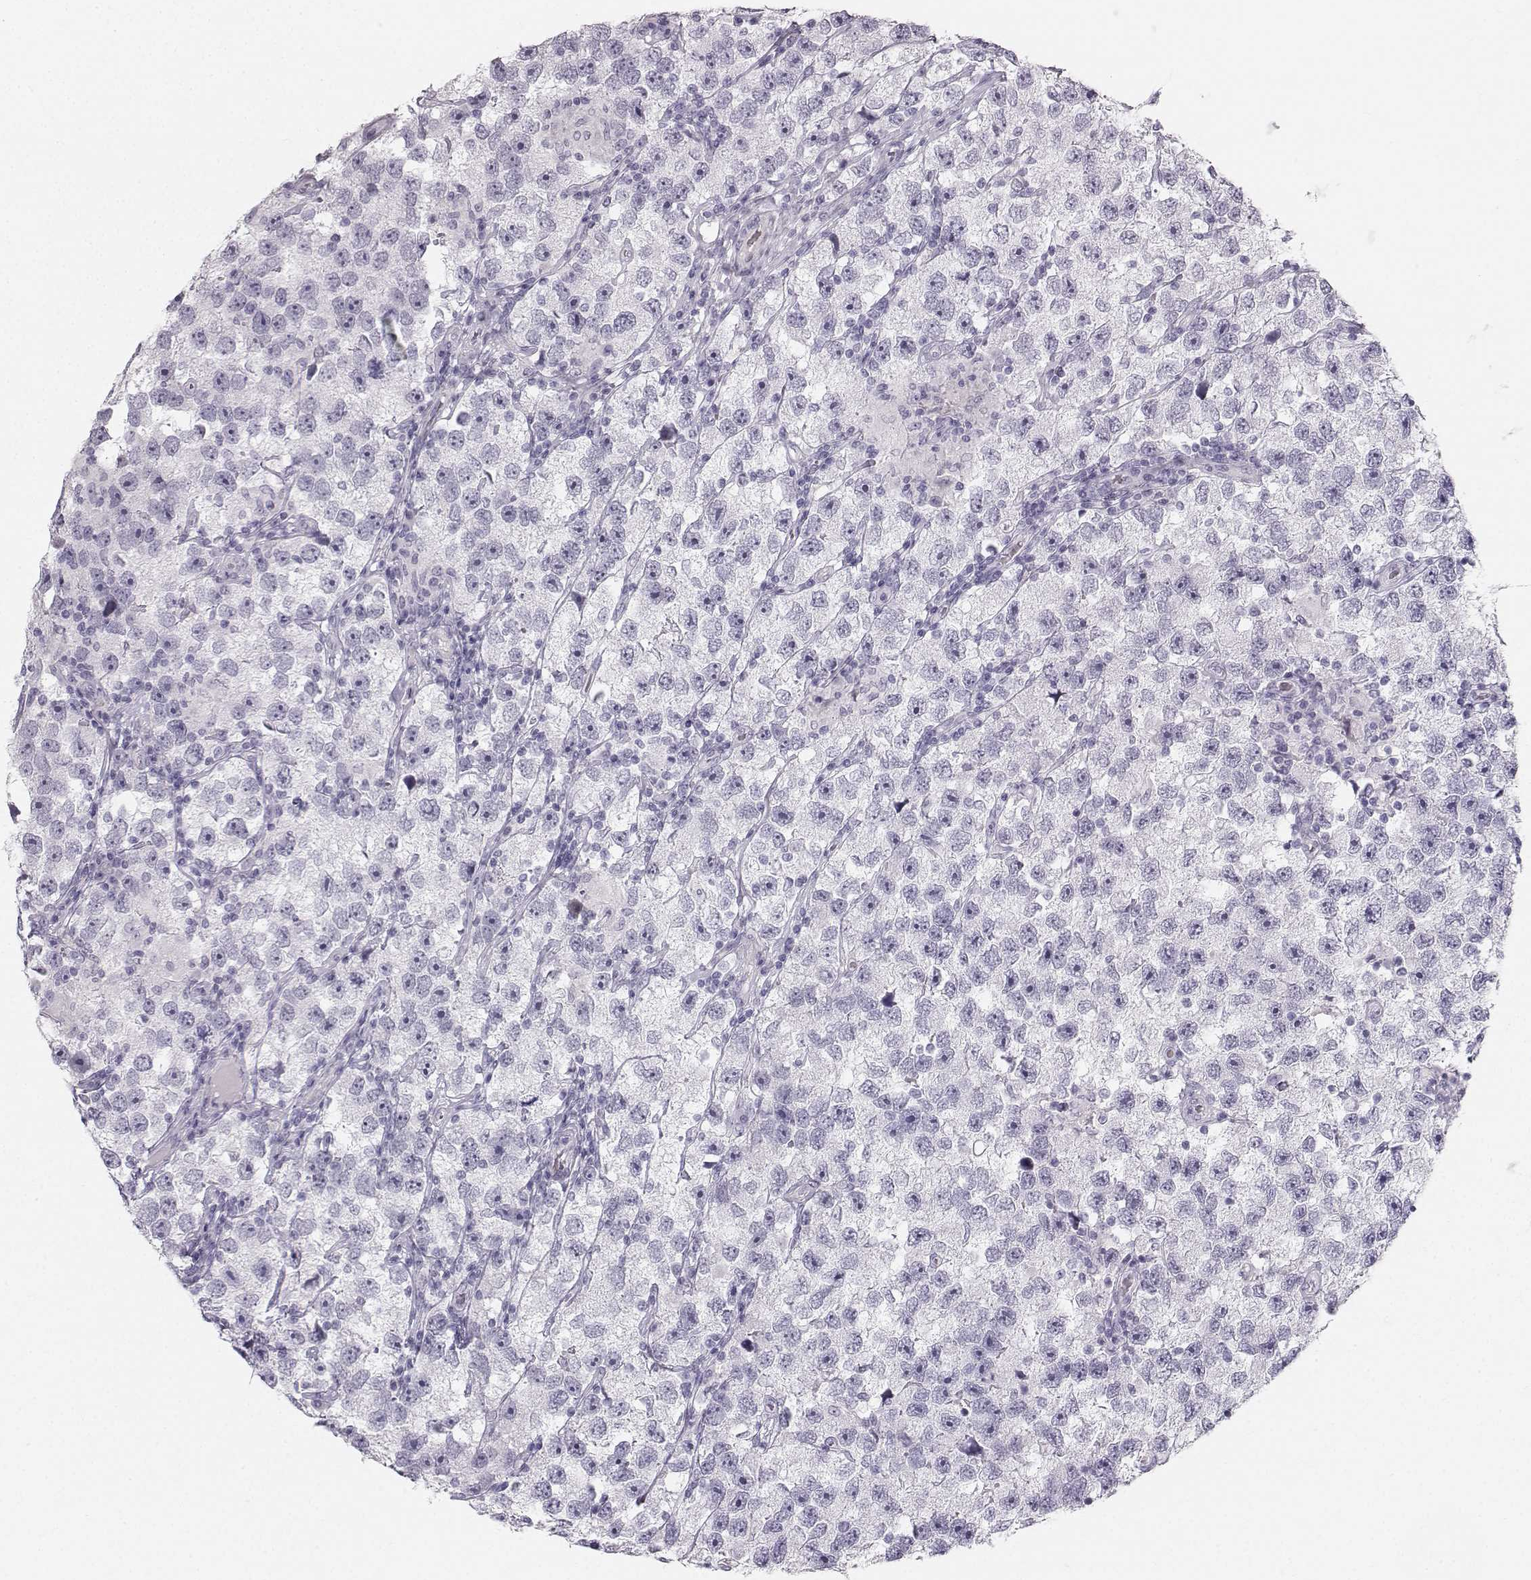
{"staining": {"intensity": "negative", "quantity": "none", "location": "none"}, "tissue": "testis cancer", "cell_type": "Tumor cells", "image_type": "cancer", "snomed": [{"axis": "morphology", "description": "Seminoma, NOS"}, {"axis": "topography", "description": "Testis"}], "caption": "Tumor cells show no significant positivity in testis cancer (seminoma).", "gene": "CASR", "patient": {"sex": "male", "age": 26}}